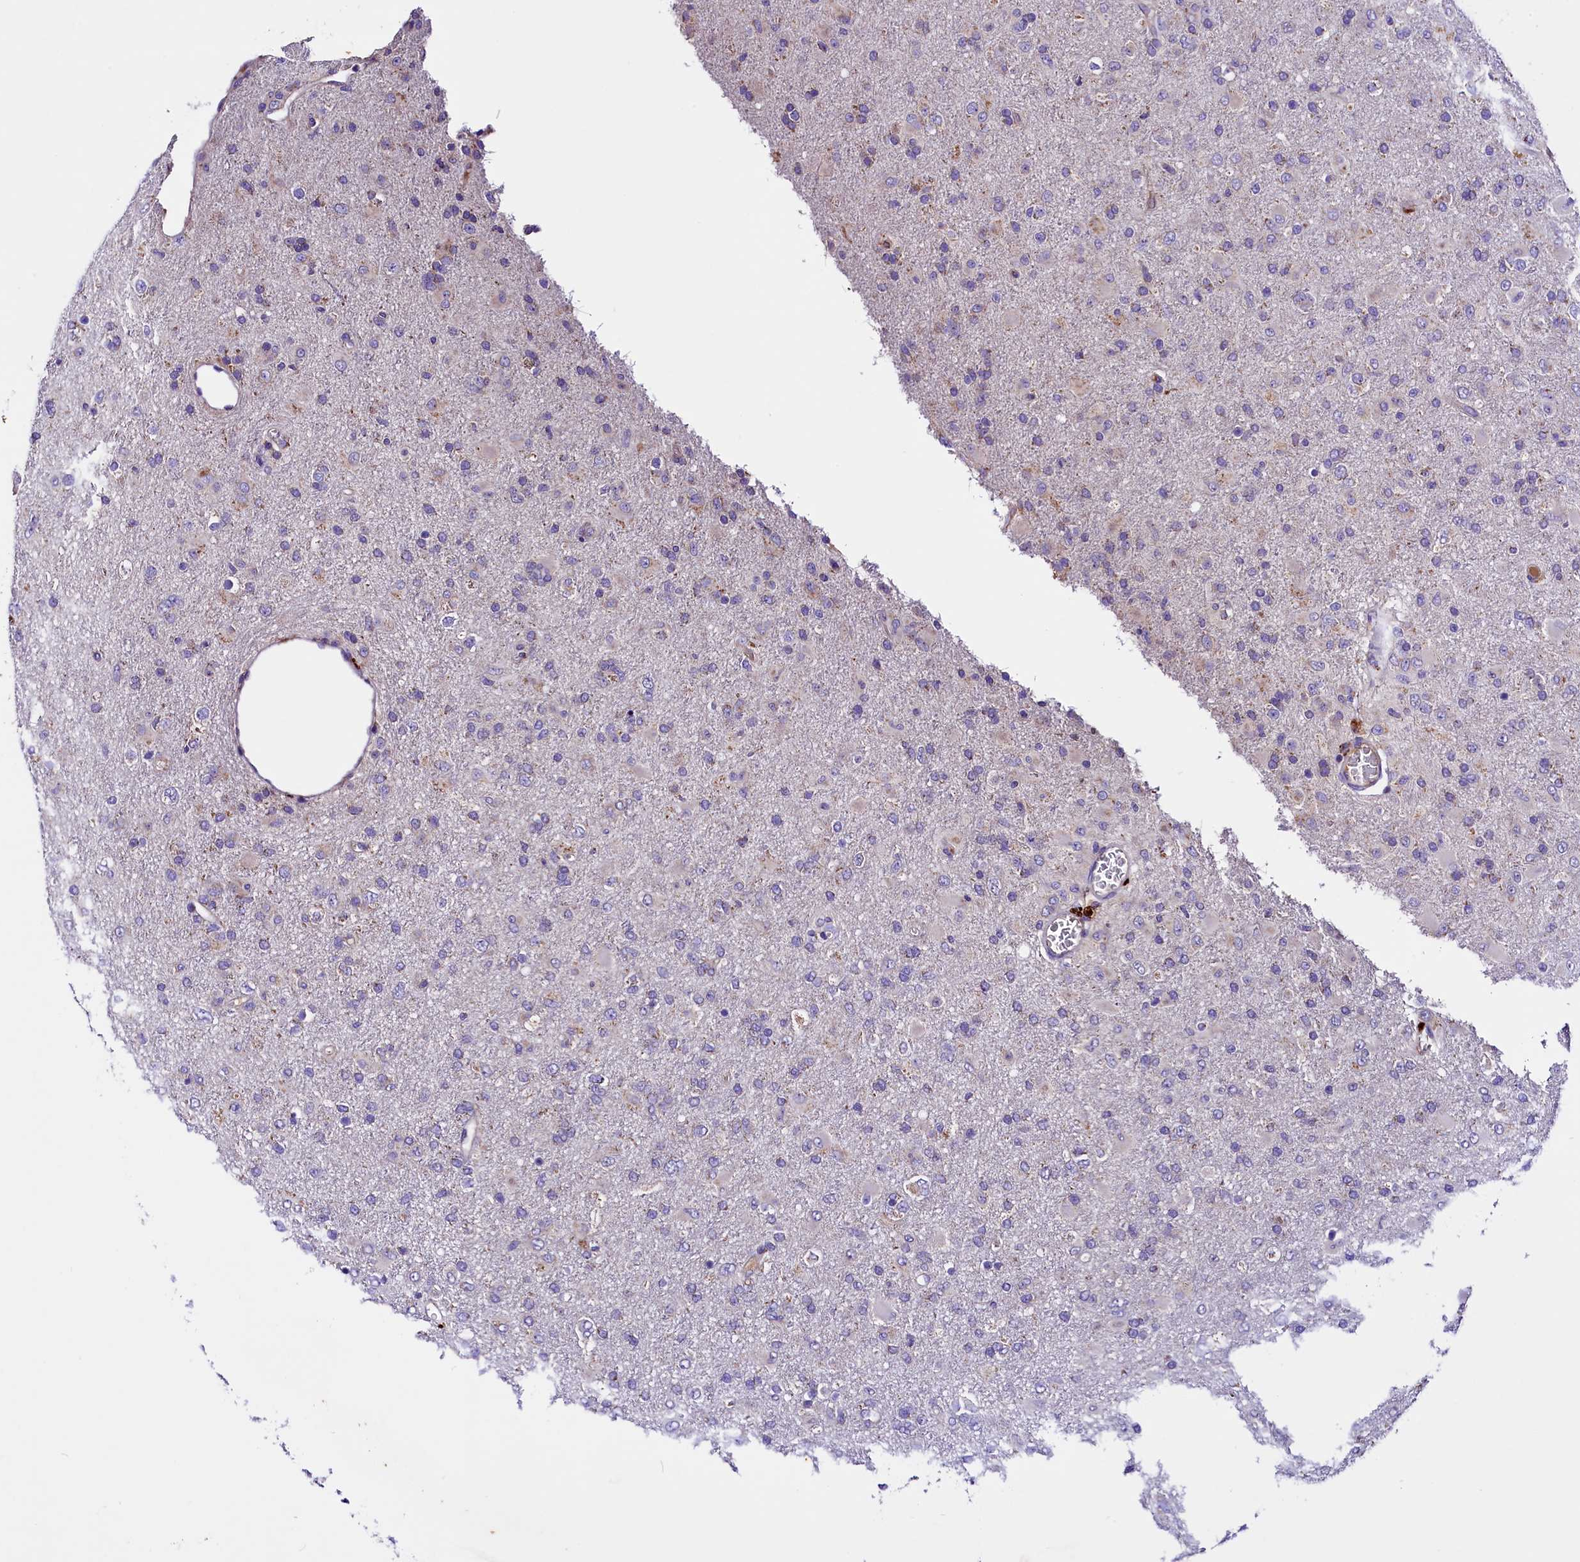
{"staining": {"intensity": "negative", "quantity": "none", "location": "none"}, "tissue": "glioma", "cell_type": "Tumor cells", "image_type": "cancer", "snomed": [{"axis": "morphology", "description": "Glioma, malignant, Low grade"}, {"axis": "topography", "description": "Brain"}], "caption": "IHC photomicrograph of neoplastic tissue: human glioma stained with DAB demonstrates no significant protein positivity in tumor cells.", "gene": "SIX5", "patient": {"sex": "male", "age": 65}}